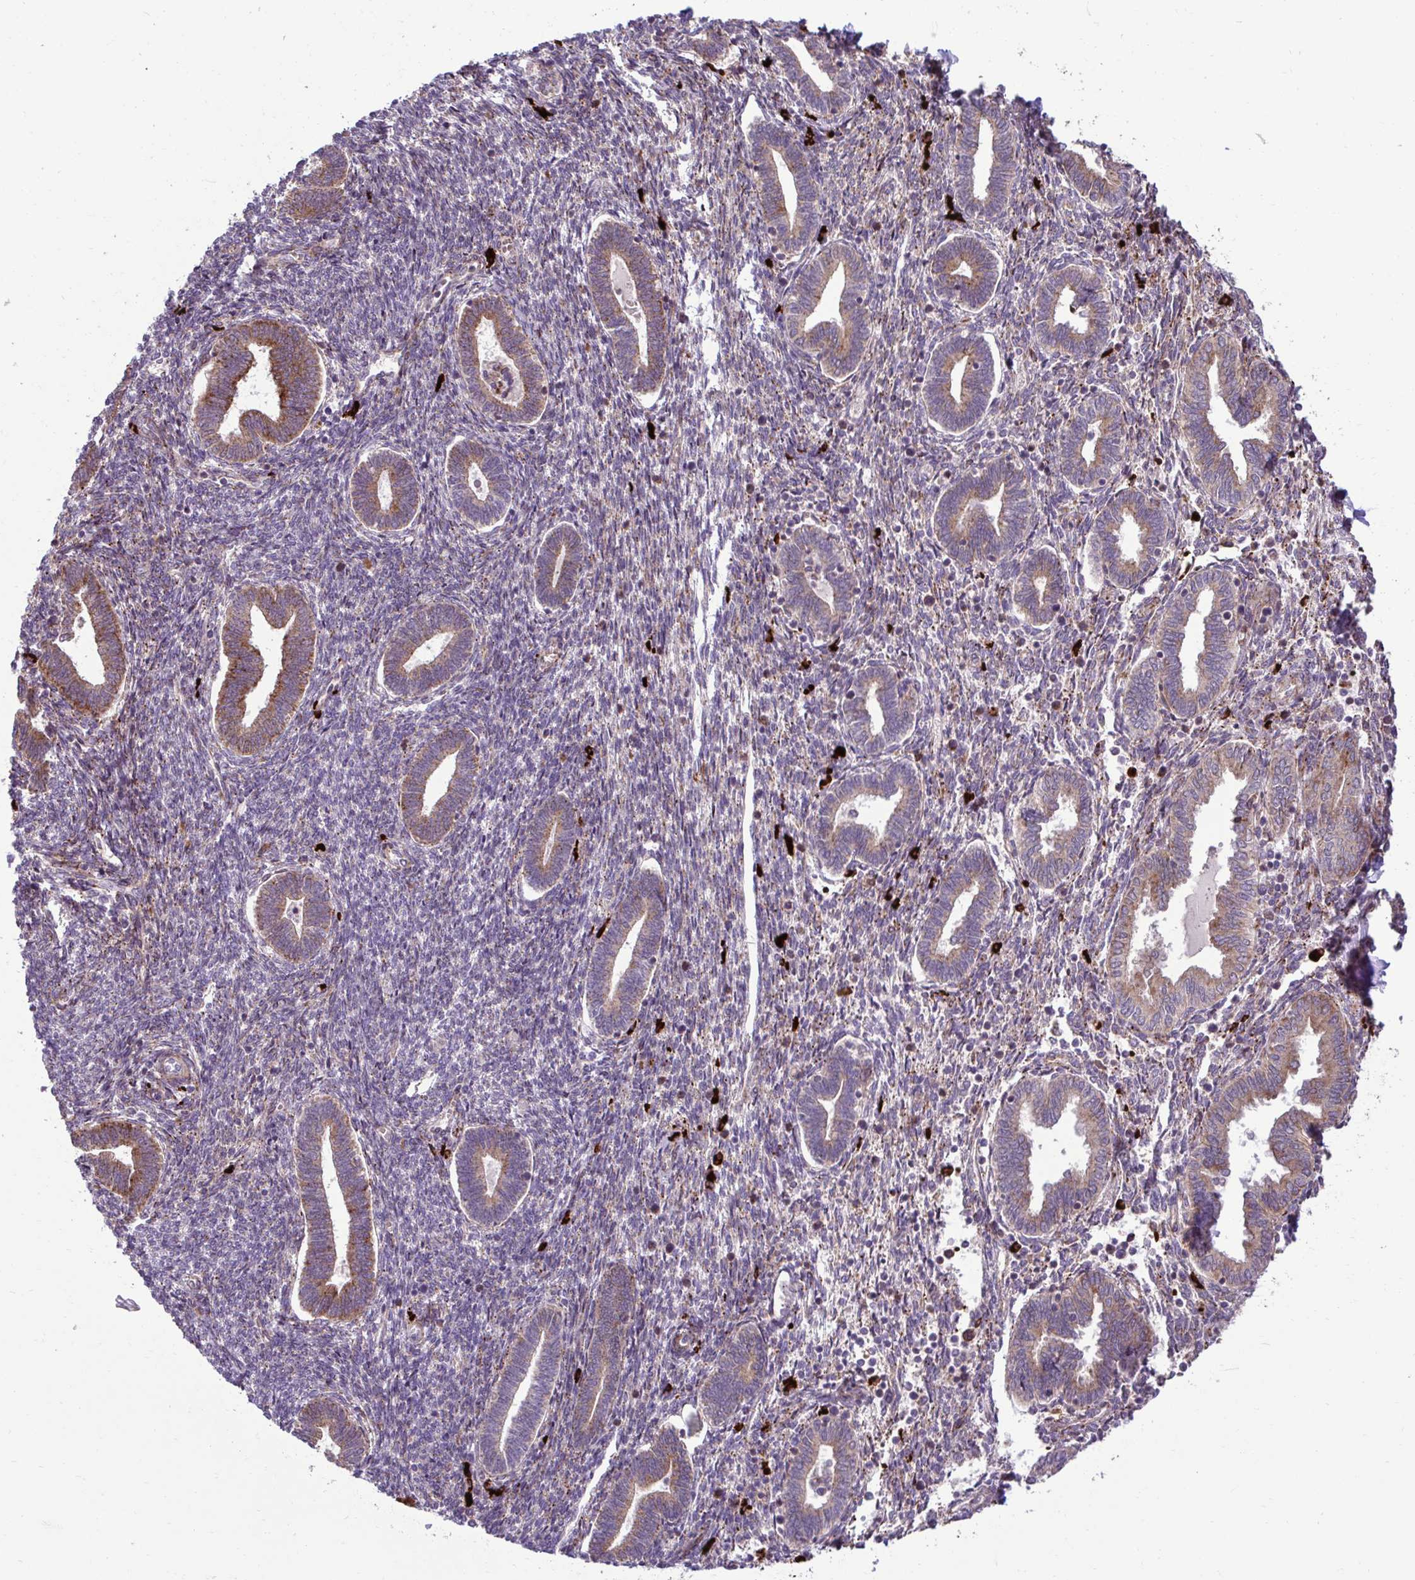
{"staining": {"intensity": "weak", "quantity": "<25%", "location": "cytoplasmic/membranous"}, "tissue": "endometrium", "cell_type": "Cells in endometrial stroma", "image_type": "normal", "snomed": [{"axis": "morphology", "description": "Normal tissue, NOS"}, {"axis": "topography", "description": "Endometrium"}], "caption": "Immunohistochemical staining of normal endometrium exhibits no significant positivity in cells in endometrial stroma.", "gene": "LIMS1", "patient": {"sex": "female", "age": 42}}